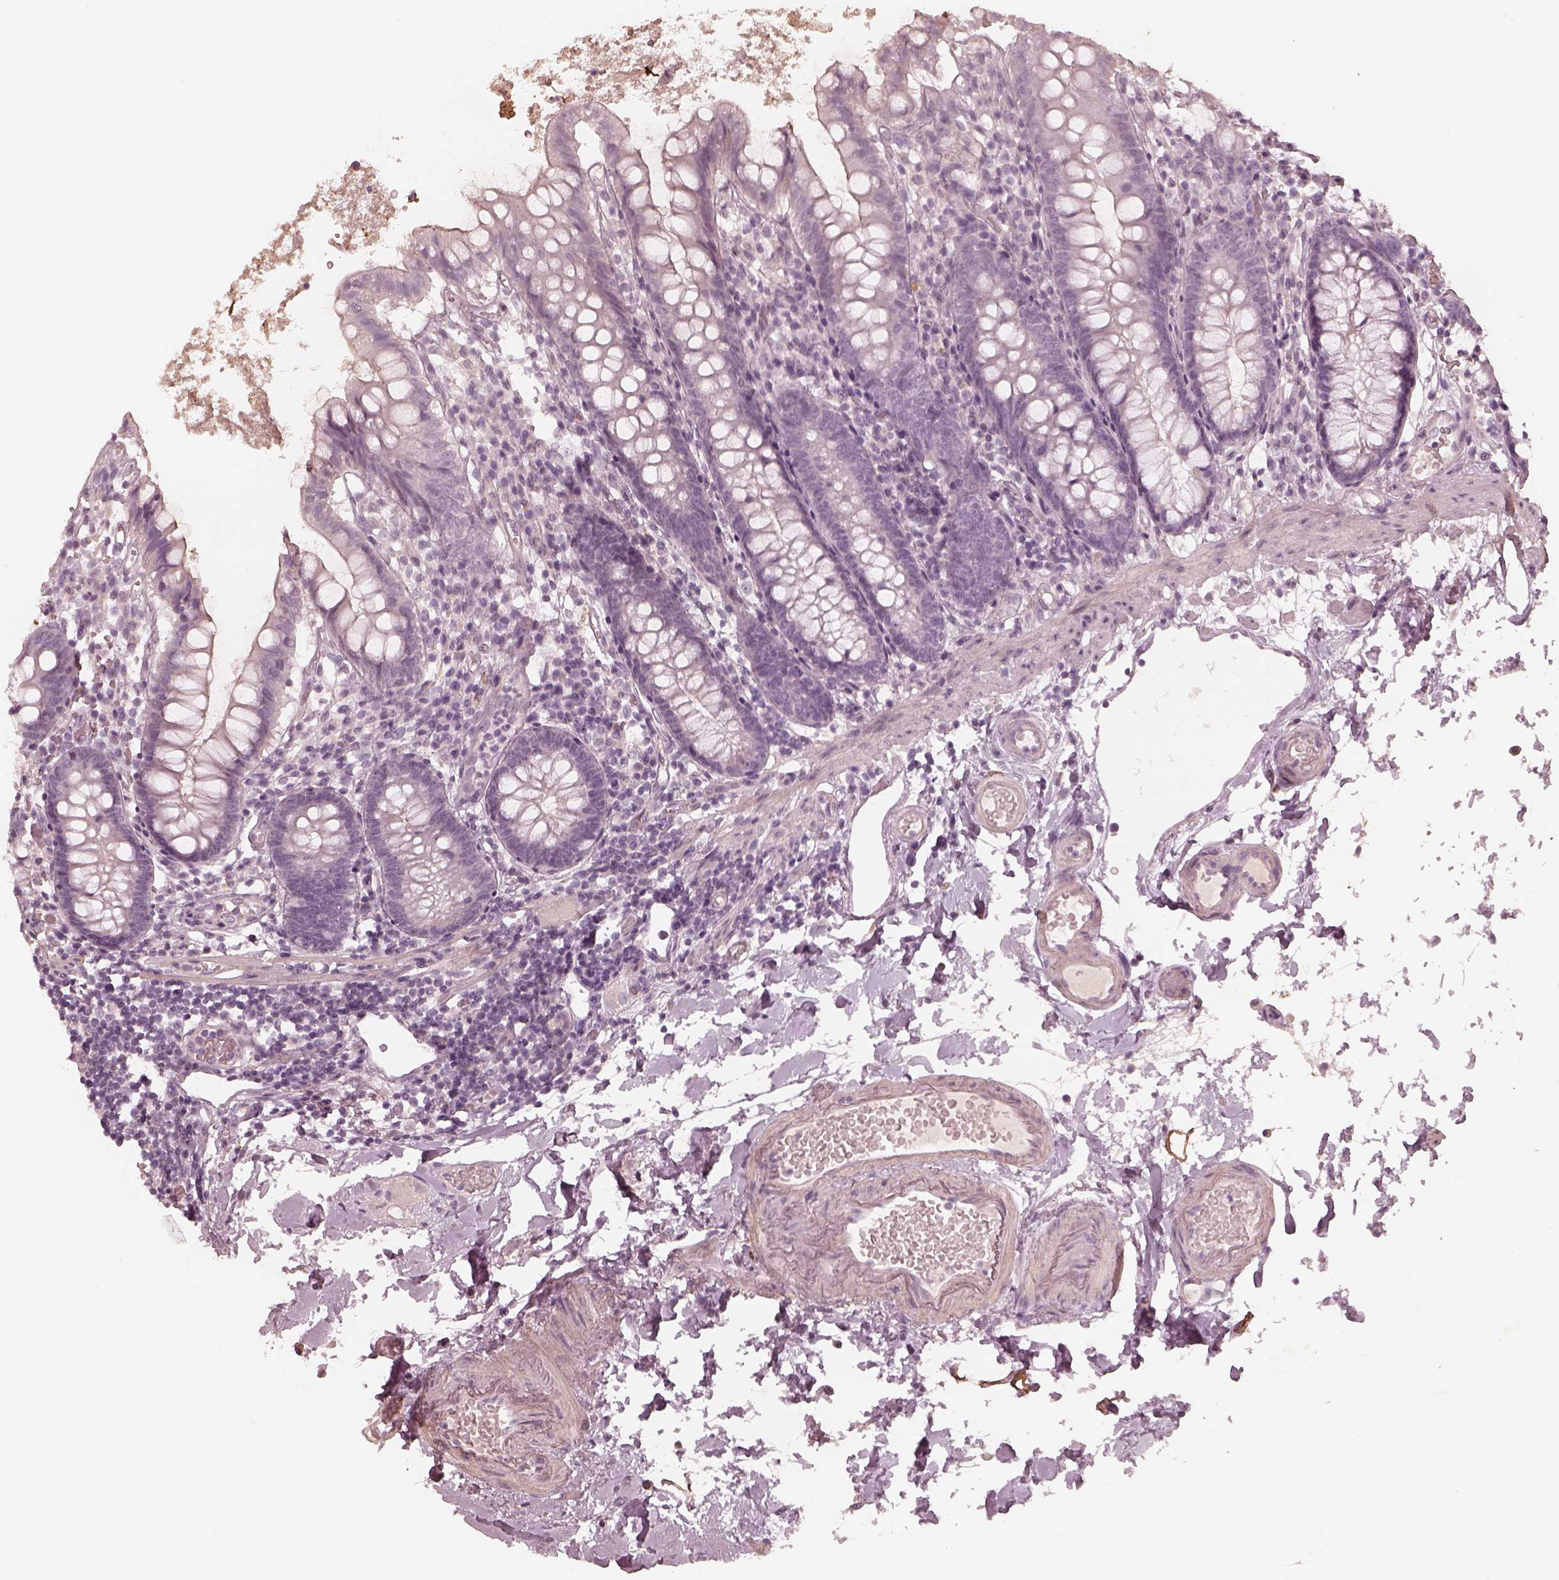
{"staining": {"intensity": "negative", "quantity": "none", "location": "none"}, "tissue": "small intestine", "cell_type": "Glandular cells", "image_type": "normal", "snomed": [{"axis": "morphology", "description": "Normal tissue, NOS"}, {"axis": "topography", "description": "Small intestine"}], "caption": "An immunohistochemistry photomicrograph of benign small intestine is shown. There is no staining in glandular cells of small intestine. The staining was performed using DAB to visualize the protein expression in brown, while the nuclei were stained in blue with hematoxylin (Magnification: 20x).", "gene": "ADRB3", "patient": {"sex": "female", "age": 90}}